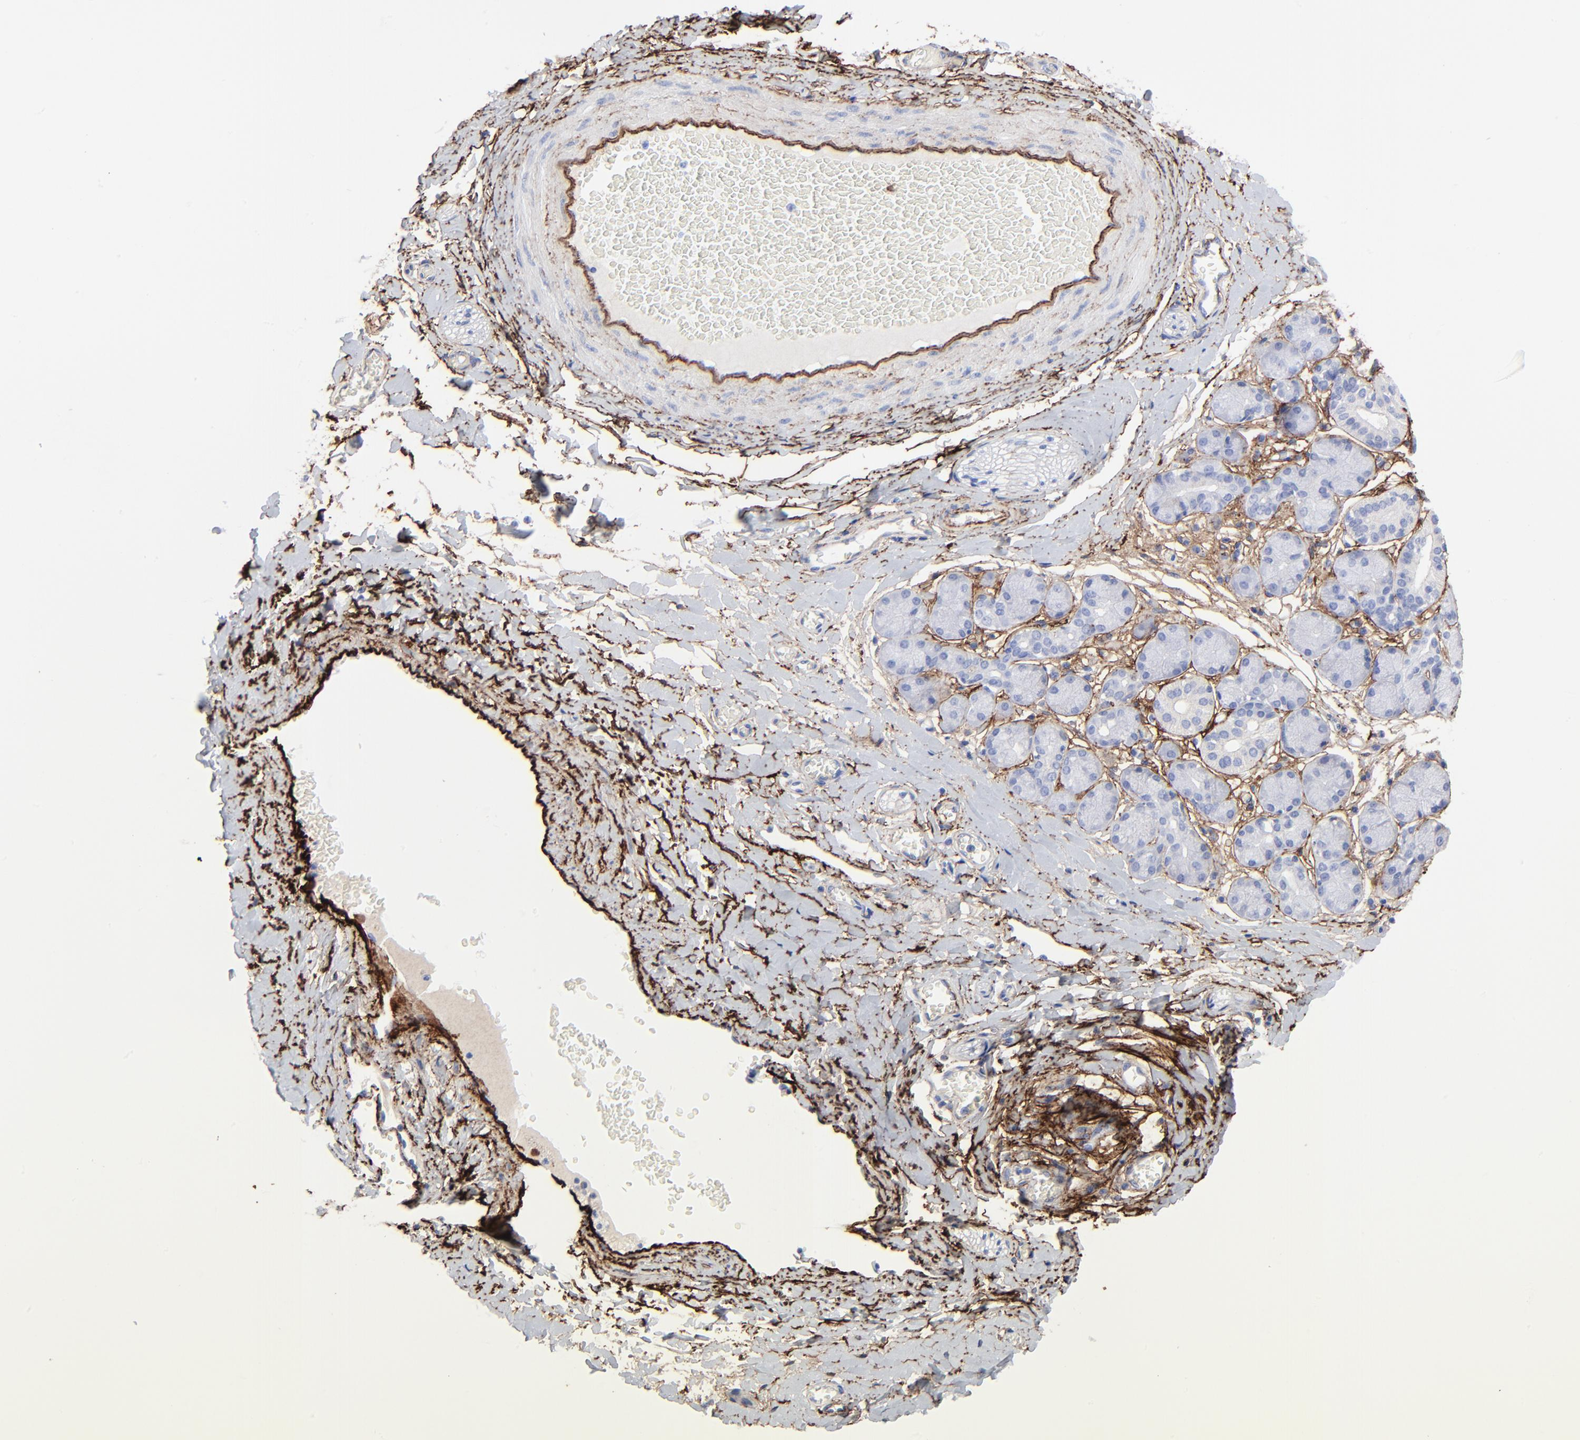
{"staining": {"intensity": "negative", "quantity": "none", "location": "none"}, "tissue": "salivary gland", "cell_type": "Glandular cells", "image_type": "normal", "snomed": [{"axis": "morphology", "description": "Normal tissue, NOS"}, {"axis": "topography", "description": "Salivary gland"}], "caption": "IHC micrograph of benign salivary gland: salivary gland stained with DAB (3,3'-diaminobenzidine) demonstrates no significant protein expression in glandular cells. (DAB (3,3'-diaminobenzidine) immunohistochemistry with hematoxylin counter stain).", "gene": "FBLN2", "patient": {"sex": "female", "age": 24}}